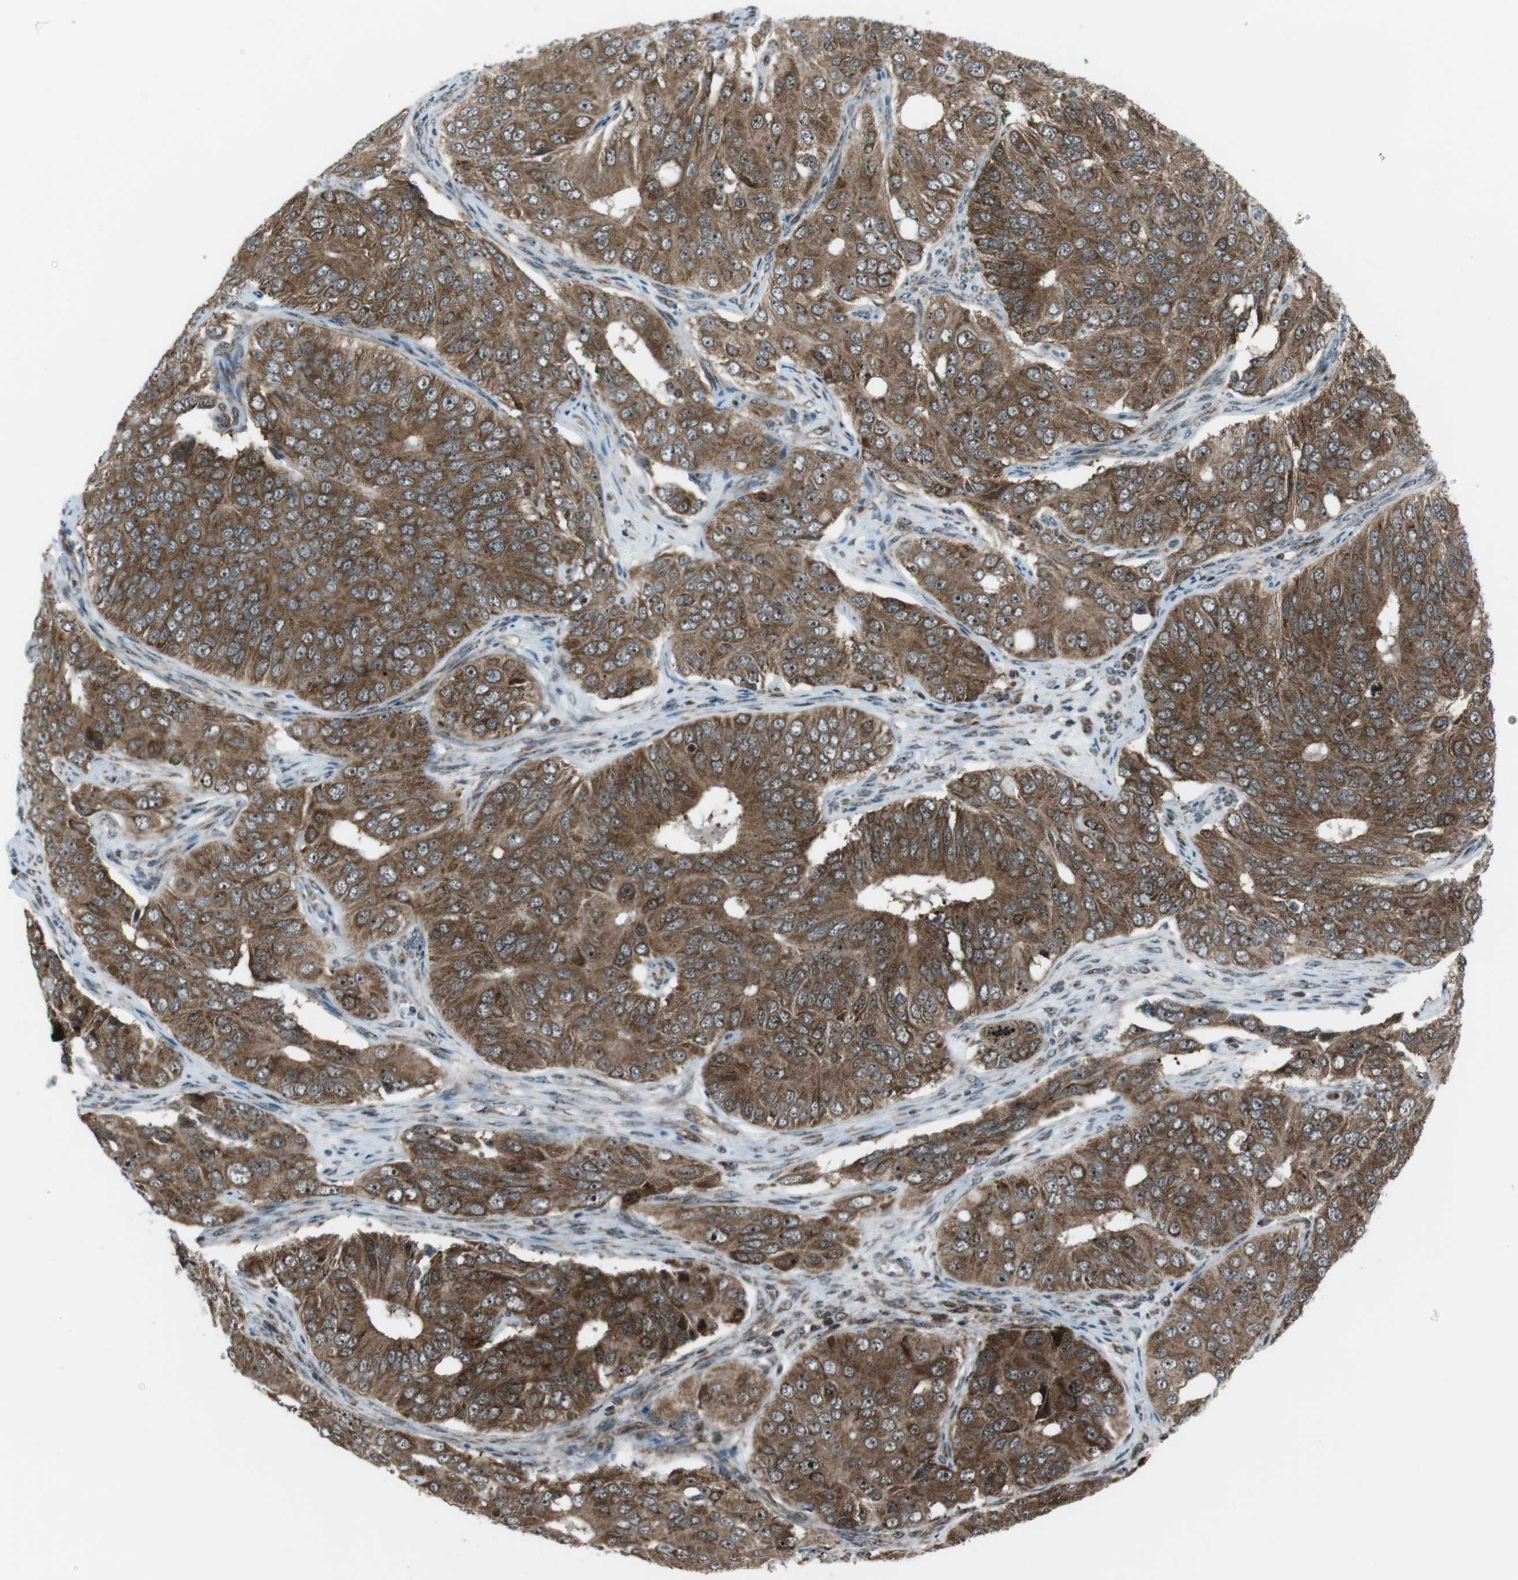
{"staining": {"intensity": "moderate", "quantity": ">75%", "location": "cytoplasmic/membranous"}, "tissue": "ovarian cancer", "cell_type": "Tumor cells", "image_type": "cancer", "snomed": [{"axis": "morphology", "description": "Carcinoma, endometroid"}, {"axis": "topography", "description": "Ovary"}], "caption": "IHC (DAB) staining of ovarian endometroid carcinoma demonstrates moderate cytoplasmic/membranous protein staining in about >75% of tumor cells.", "gene": "CSNK1D", "patient": {"sex": "female", "age": 51}}